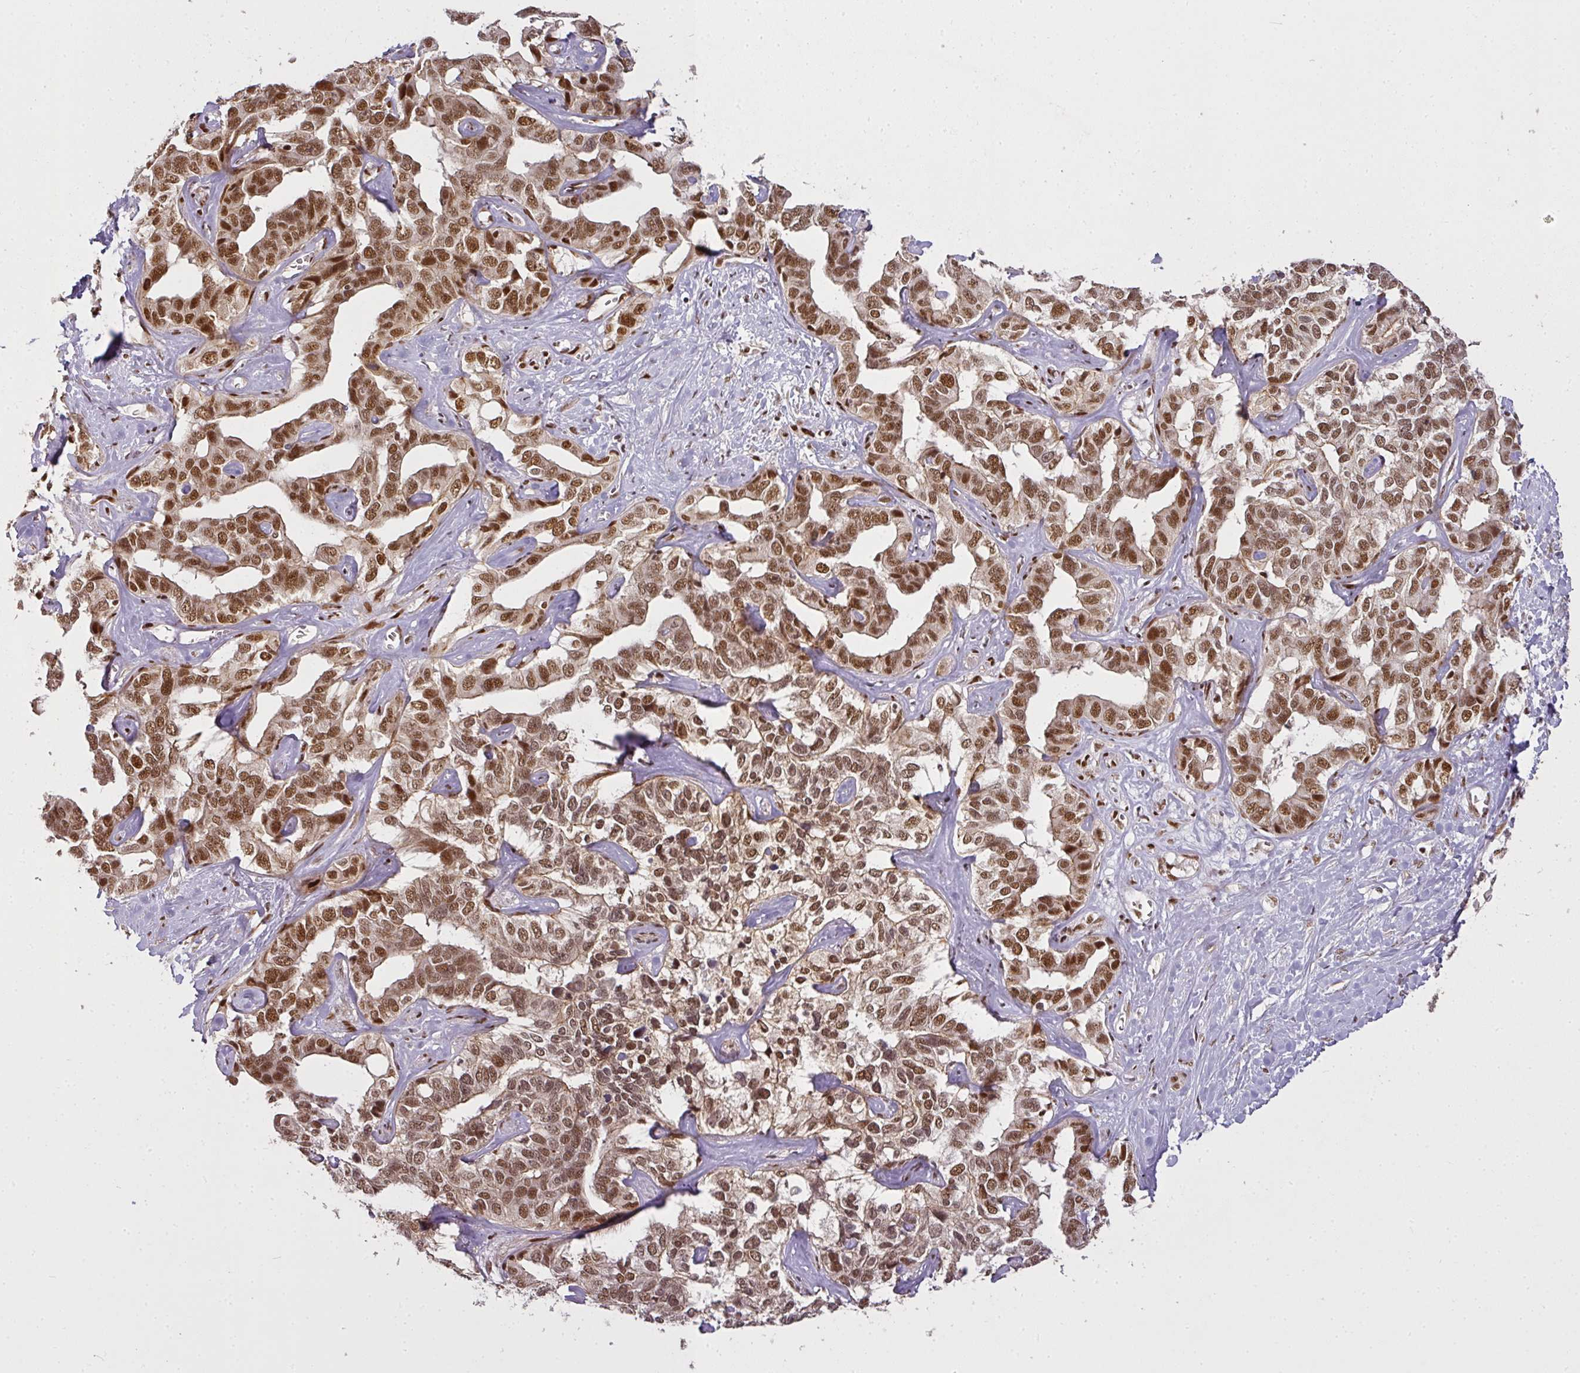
{"staining": {"intensity": "strong", "quantity": ">75%", "location": "nuclear"}, "tissue": "liver cancer", "cell_type": "Tumor cells", "image_type": "cancer", "snomed": [{"axis": "morphology", "description": "Cholangiocarcinoma"}, {"axis": "topography", "description": "Liver"}], "caption": "About >75% of tumor cells in liver cancer (cholangiocarcinoma) exhibit strong nuclear protein staining as visualized by brown immunohistochemical staining.", "gene": "GPRIN2", "patient": {"sex": "male", "age": 59}}